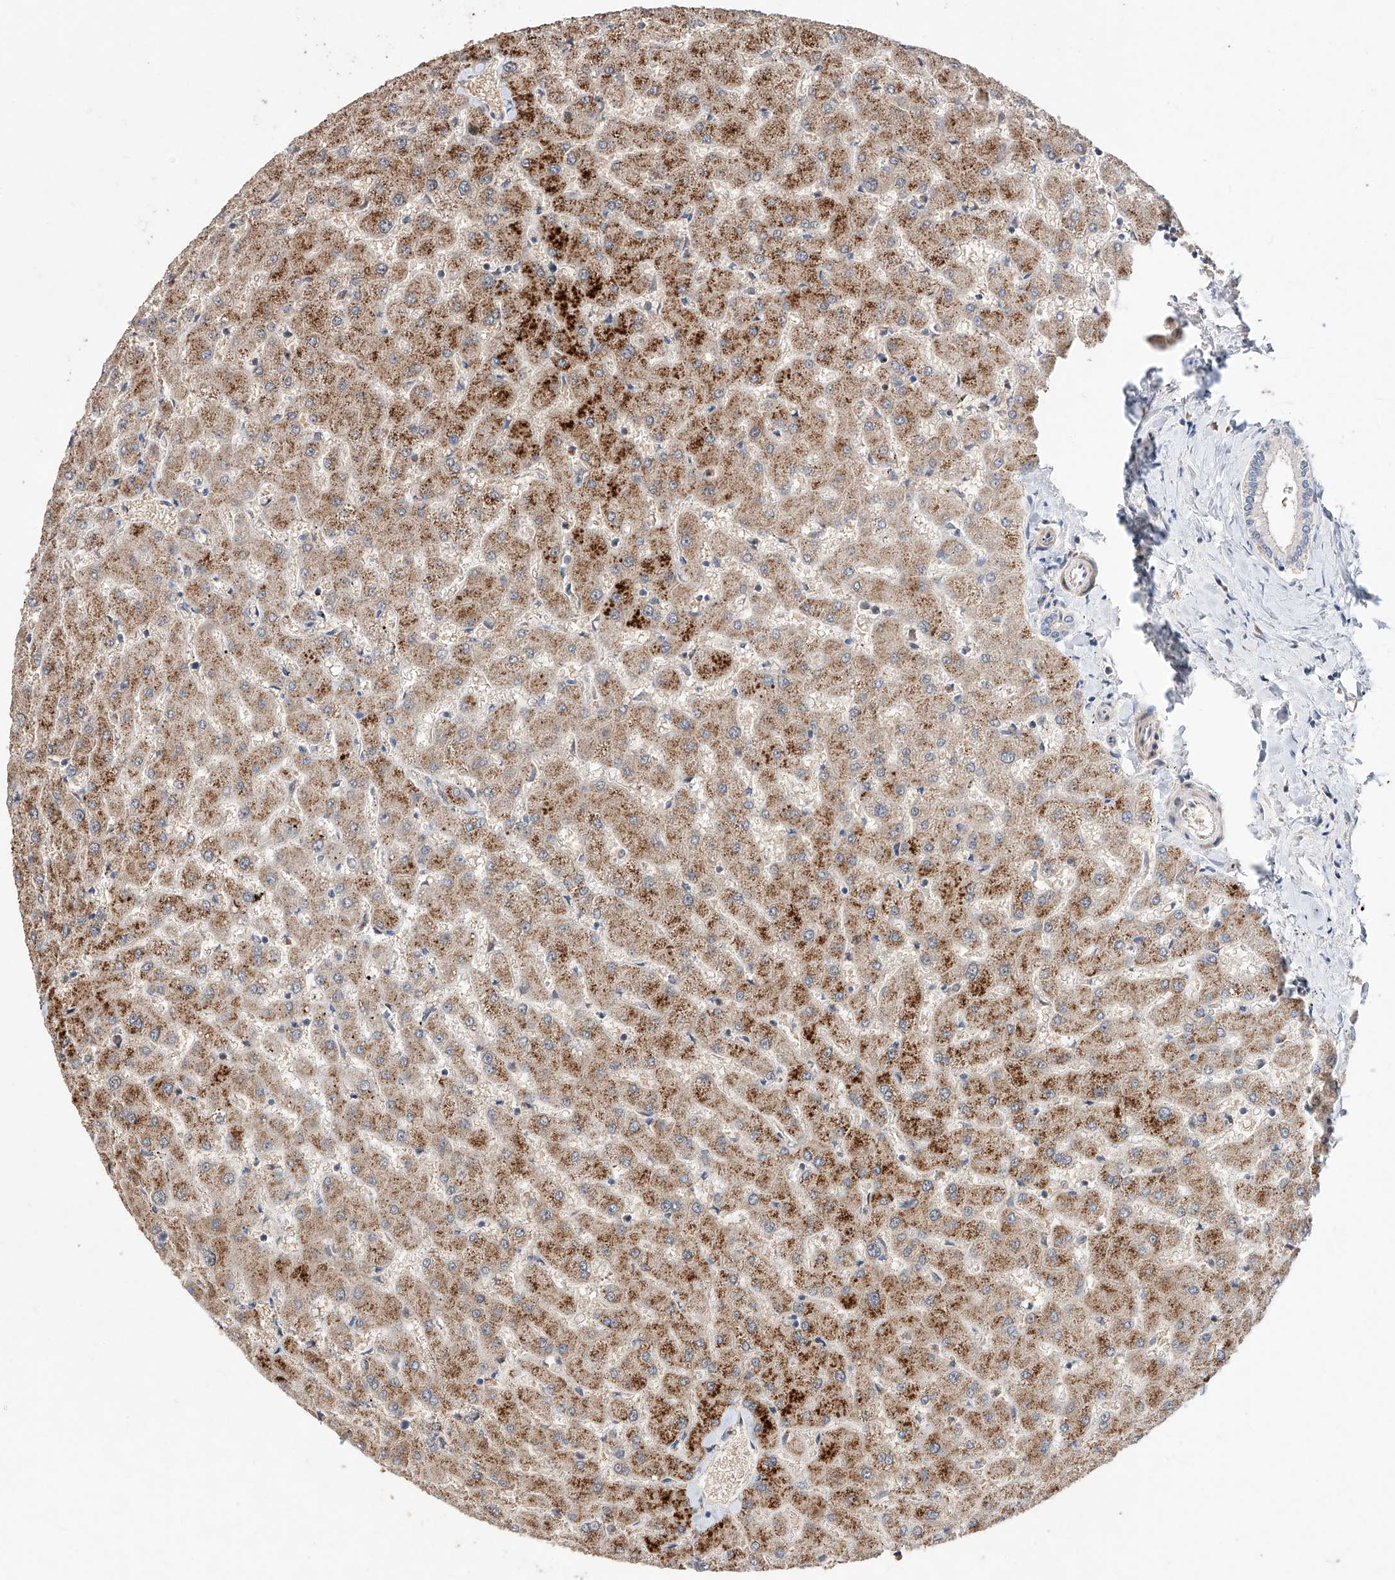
{"staining": {"intensity": "negative", "quantity": "none", "location": "none"}, "tissue": "liver", "cell_type": "Cholangiocytes", "image_type": "normal", "snomed": [{"axis": "morphology", "description": "Normal tissue, NOS"}, {"axis": "topography", "description": "Liver"}], "caption": "Micrograph shows no protein expression in cholangiocytes of unremarkable liver. (IHC, brightfield microscopy, high magnification).", "gene": "FUCA2", "patient": {"sex": "female", "age": 63}}